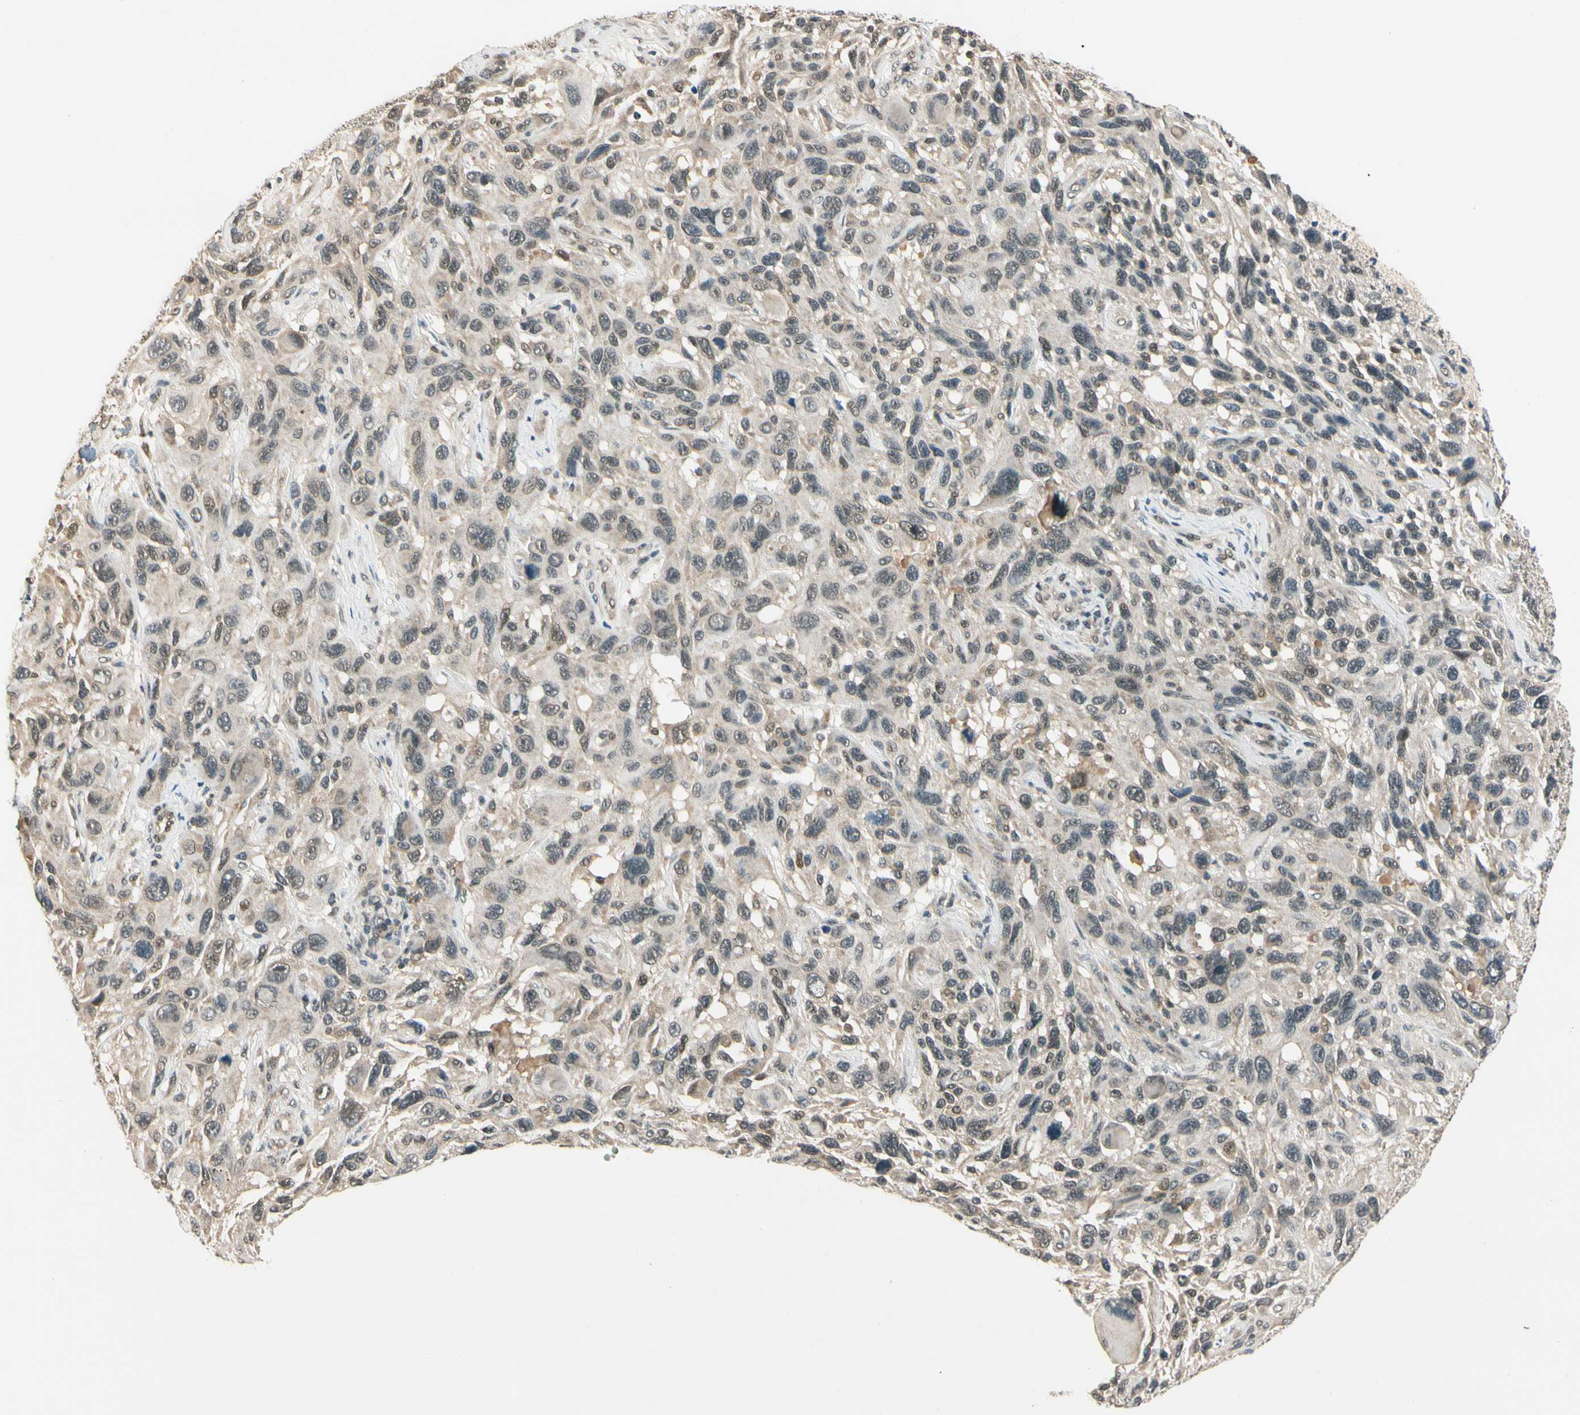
{"staining": {"intensity": "weak", "quantity": "25%-75%", "location": "cytoplasmic/membranous"}, "tissue": "melanoma", "cell_type": "Tumor cells", "image_type": "cancer", "snomed": [{"axis": "morphology", "description": "Malignant melanoma, NOS"}, {"axis": "topography", "description": "Skin"}], "caption": "The photomicrograph demonstrates a brown stain indicating the presence of a protein in the cytoplasmic/membranous of tumor cells in malignant melanoma.", "gene": "ZSCAN12", "patient": {"sex": "male", "age": 53}}